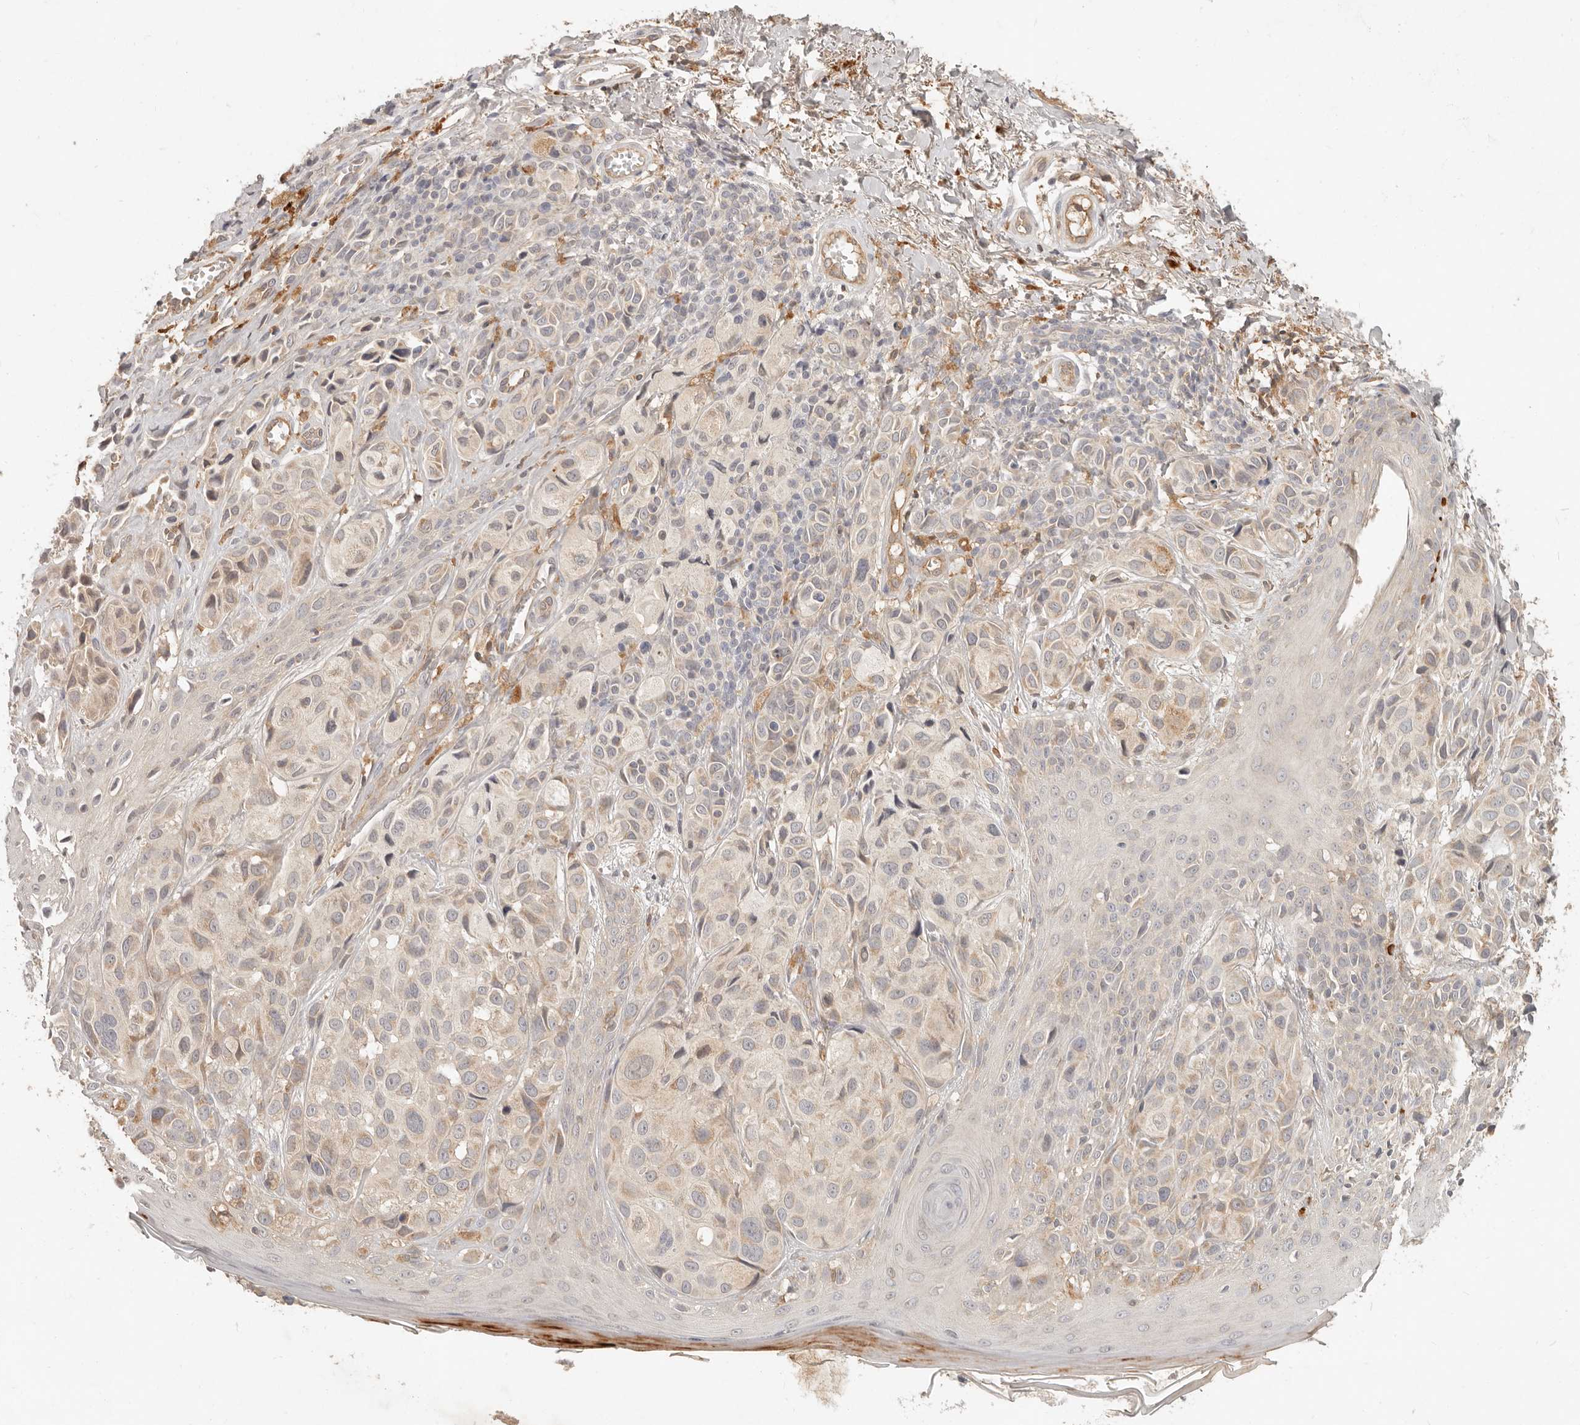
{"staining": {"intensity": "weak", "quantity": "<25%", "location": "cytoplasmic/membranous"}, "tissue": "melanoma", "cell_type": "Tumor cells", "image_type": "cancer", "snomed": [{"axis": "morphology", "description": "Malignant melanoma, NOS"}, {"axis": "topography", "description": "Skin"}], "caption": "Melanoma stained for a protein using immunohistochemistry reveals no staining tumor cells.", "gene": "NECAP2", "patient": {"sex": "female", "age": 58}}